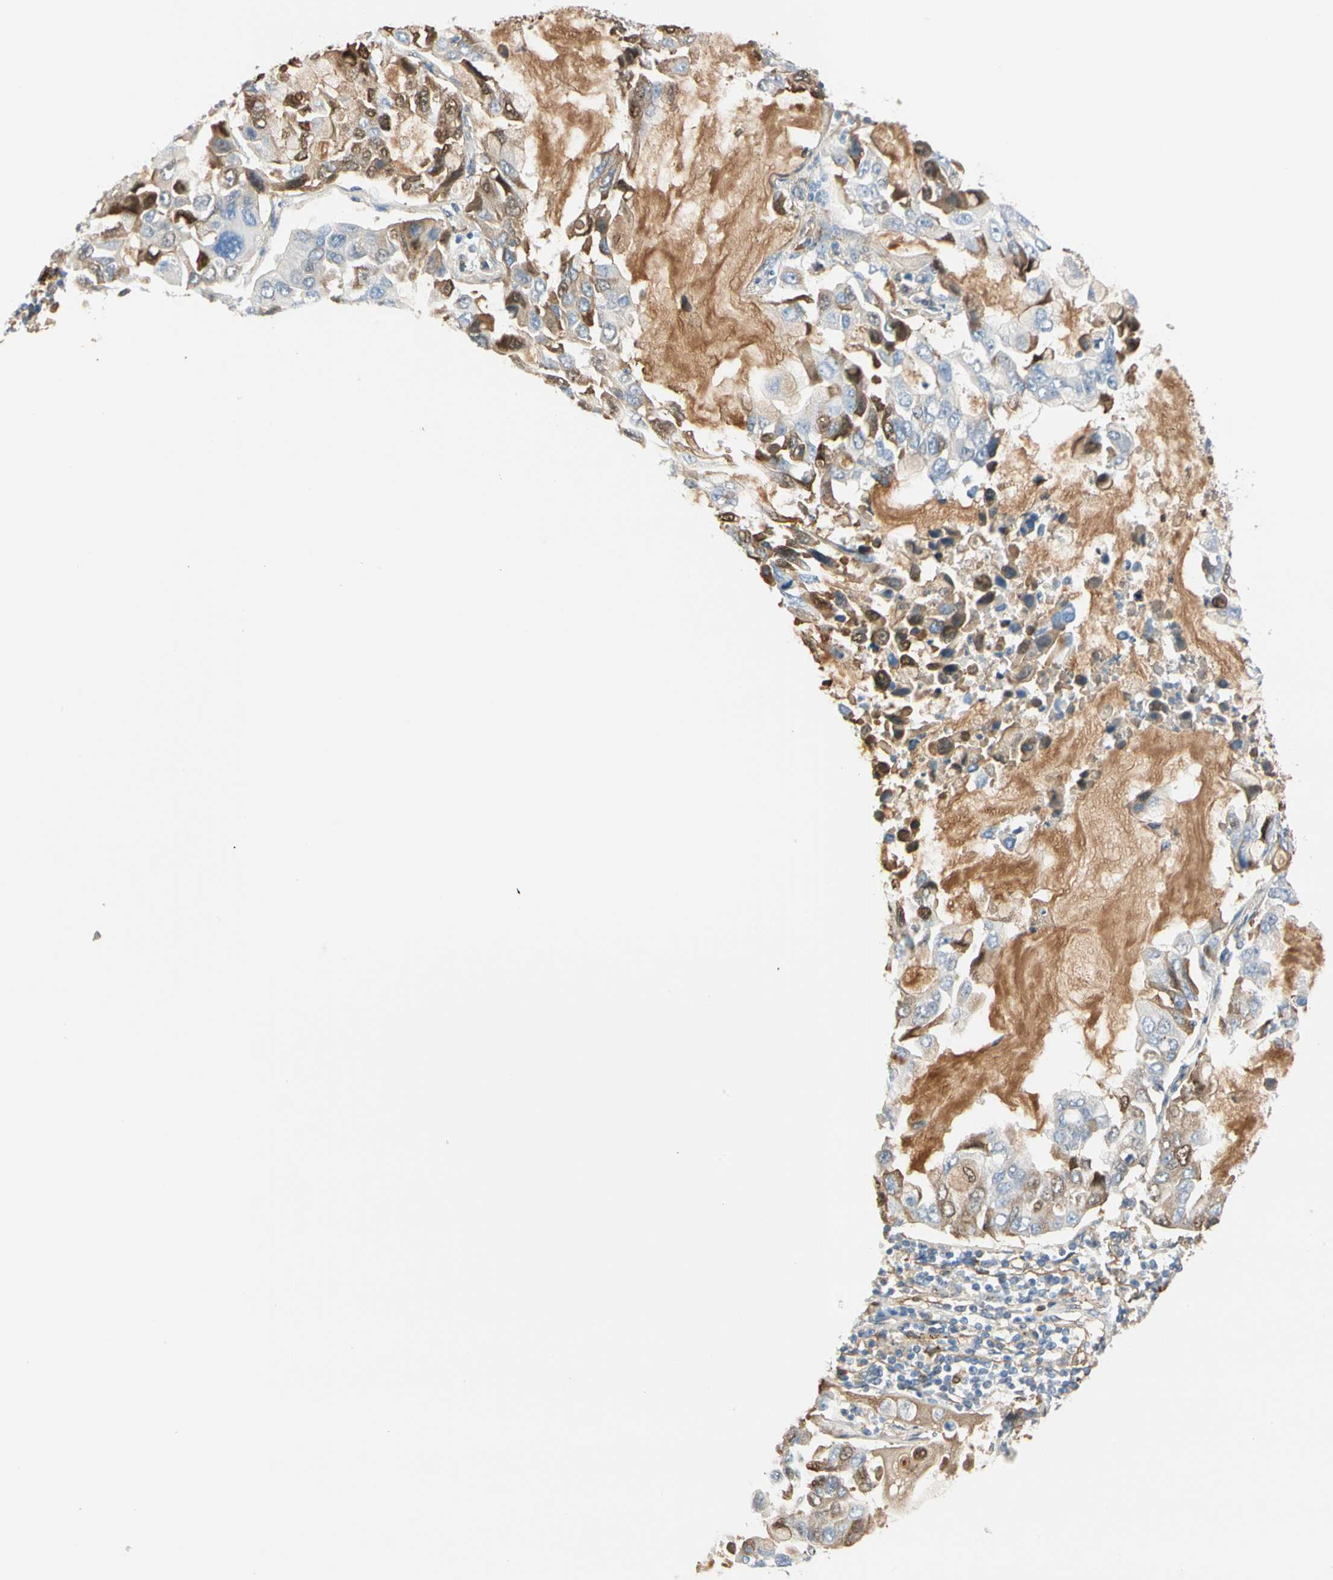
{"staining": {"intensity": "moderate", "quantity": "<25%", "location": "cytoplasmic/membranous,nuclear"}, "tissue": "lung cancer", "cell_type": "Tumor cells", "image_type": "cancer", "snomed": [{"axis": "morphology", "description": "Adenocarcinoma, NOS"}, {"axis": "topography", "description": "Lung"}], "caption": "DAB immunohistochemical staining of human lung adenocarcinoma exhibits moderate cytoplasmic/membranous and nuclear protein expression in about <25% of tumor cells.", "gene": "LAMB3", "patient": {"sex": "male", "age": 64}}